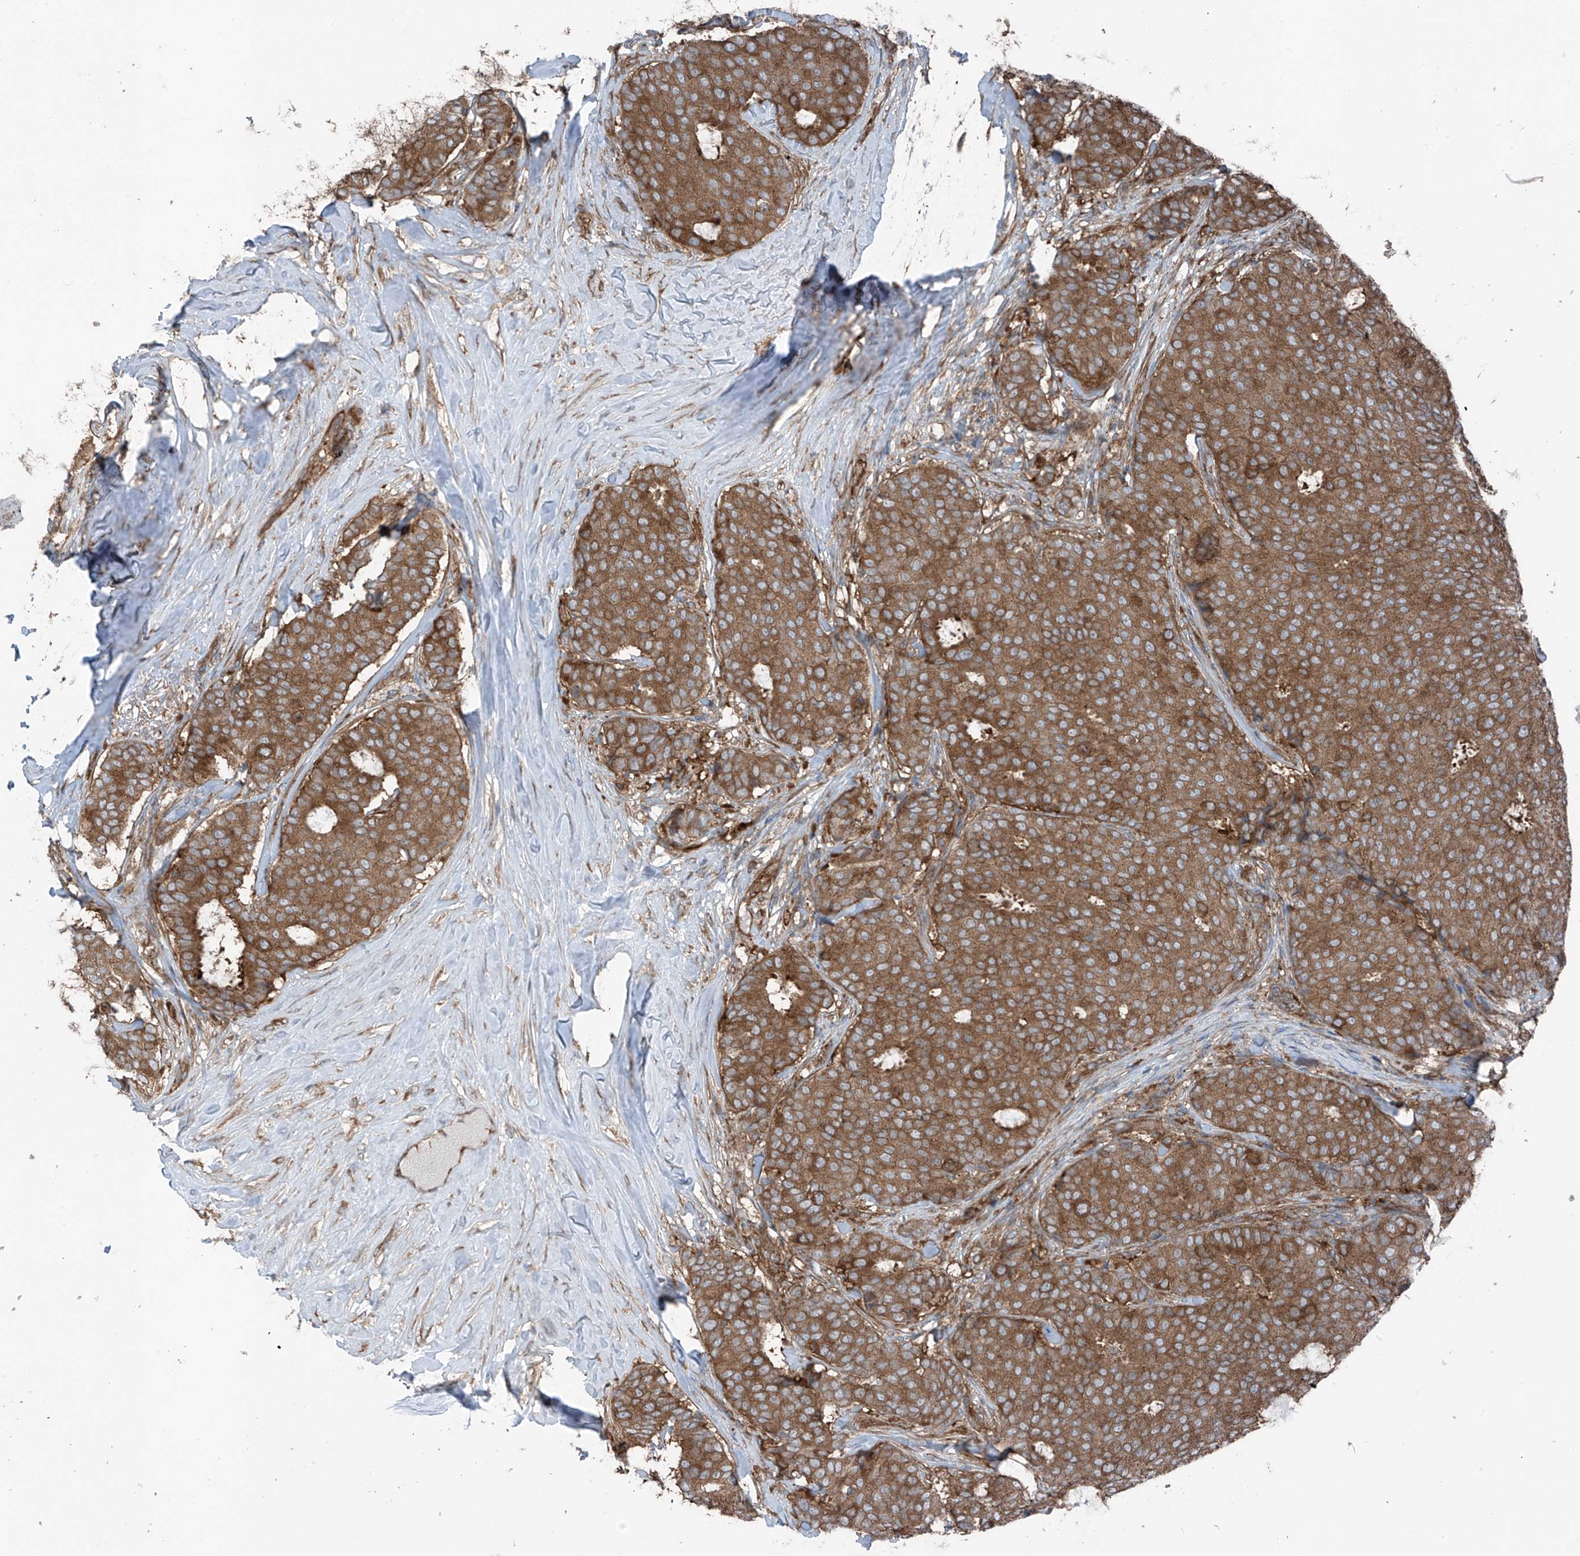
{"staining": {"intensity": "moderate", "quantity": ">75%", "location": "cytoplasmic/membranous"}, "tissue": "breast cancer", "cell_type": "Tumor cells", "image_type": "cancer", "snomed": [{"axis": "morphology", "description": "Duct carcinoma"}, {"axis": "topography", "description": "Breast"}], "caption": "A high-resolution photomicrograph shows IHC staining of breast cancer (infiltrating ductal carcinoma), which reveals moderate cytoplasmic/membranous expression in about >75% of tumor cells.", "gene": "TXNDC9", "patient": {"sex": "female", "age": 75}}